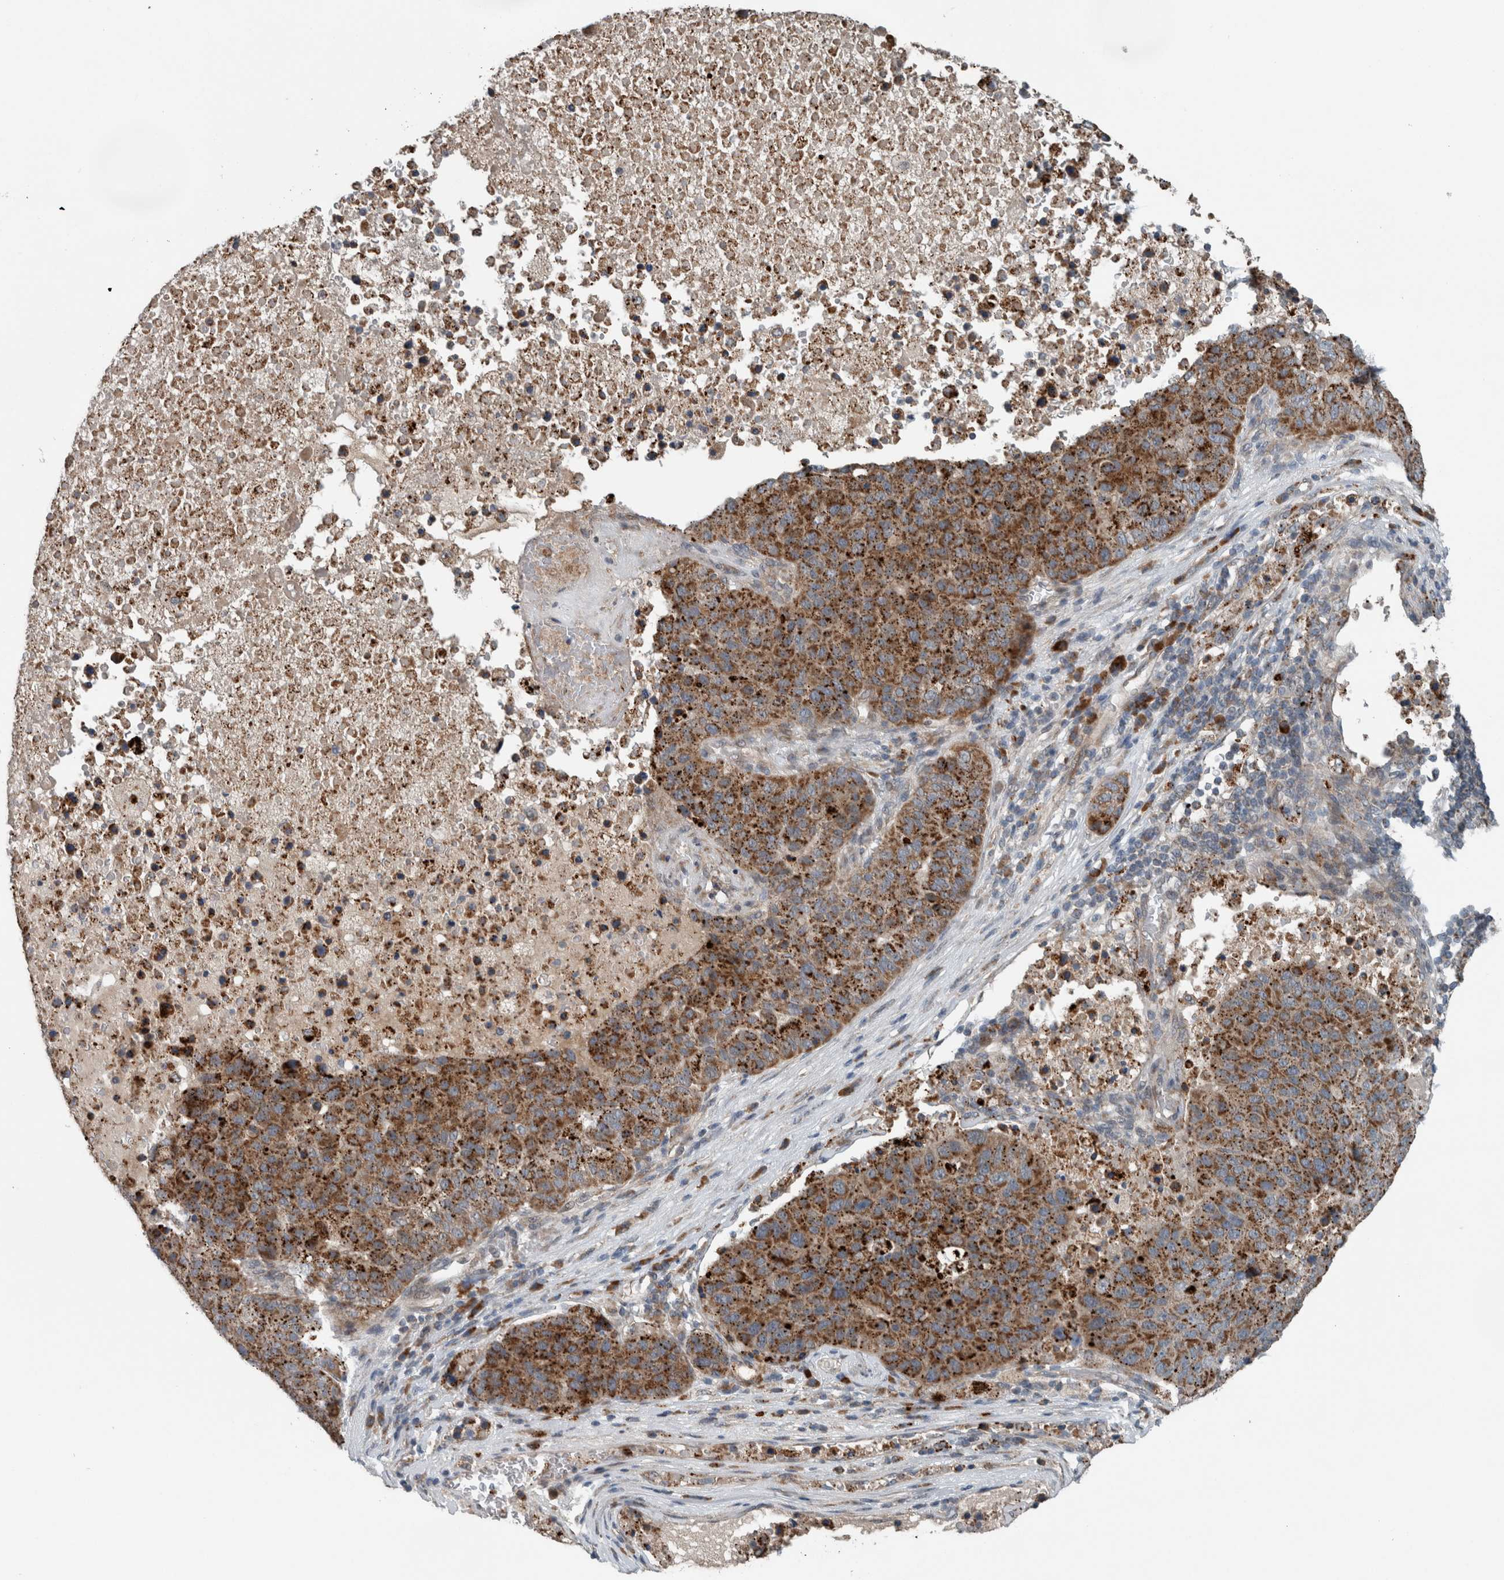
{"staining": {"intensity": "strong", "quantity": ">75%", "location": "cytoplasmic/membranous"}, "tissue": "pancreatic cancer", "cell_type": "Tumor cells", "image_type": "cancer", "snomed": [{"axis": "morphology", "description": "Adenocarcinoma, NOS"}, {"axis": "topography", "description": "Pancreas"}], "caption": "Strong cytoplasmic/membranous expression for a protein is identified in approximately >75% of tumor cells of pancreatic adenocarcinoma using IHC.", "gene": "GBA2", "patient": {"sex": "female", "age": 61}}